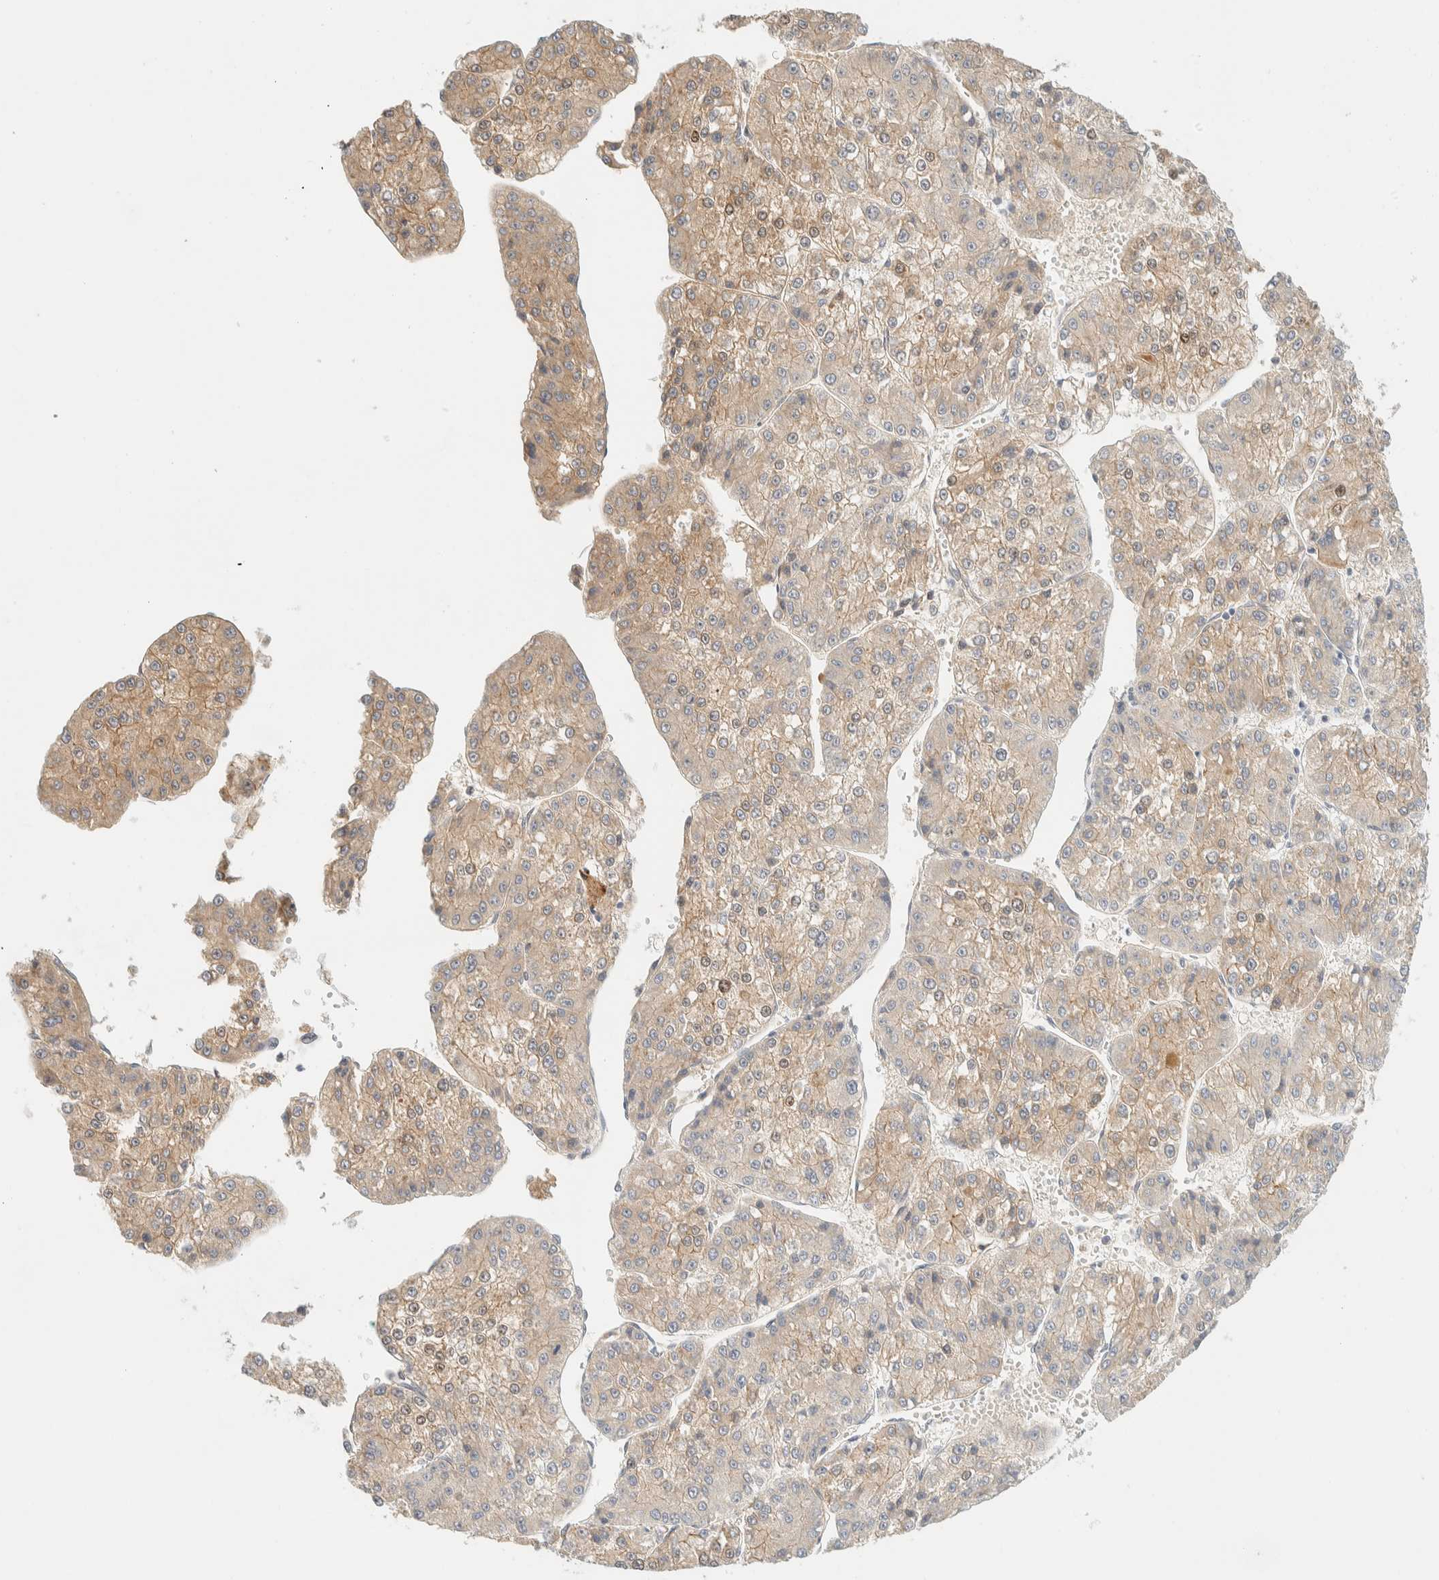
{"staining": {"intensity": "weak", "quantity": ">75%", "location": "cytoplasmic/membranous"}, "tissue": "liver cancer", "cell_type": "Tumor cells", "image_type": "cancer", "snomed": [{"axis": "morphology", "description": "Carcinoma, Hepatocellular, NOS"}, {"axis": "topography", "description": "Liver"}], "caption": "The histopathology image shows a brown stain indicating the presence of a protein in the cytoplasmic/membranous of tumor cells in hepatocellular carcinoma (liver). The protein of interest is stained brown, and the nuclei are stained in blue (DAB (3,3'-diaminobenzidine) IHC with brightfield microscopy, high magnification).", "gene": "FAT1", "patient": {"sex": "female", "age": 73}}